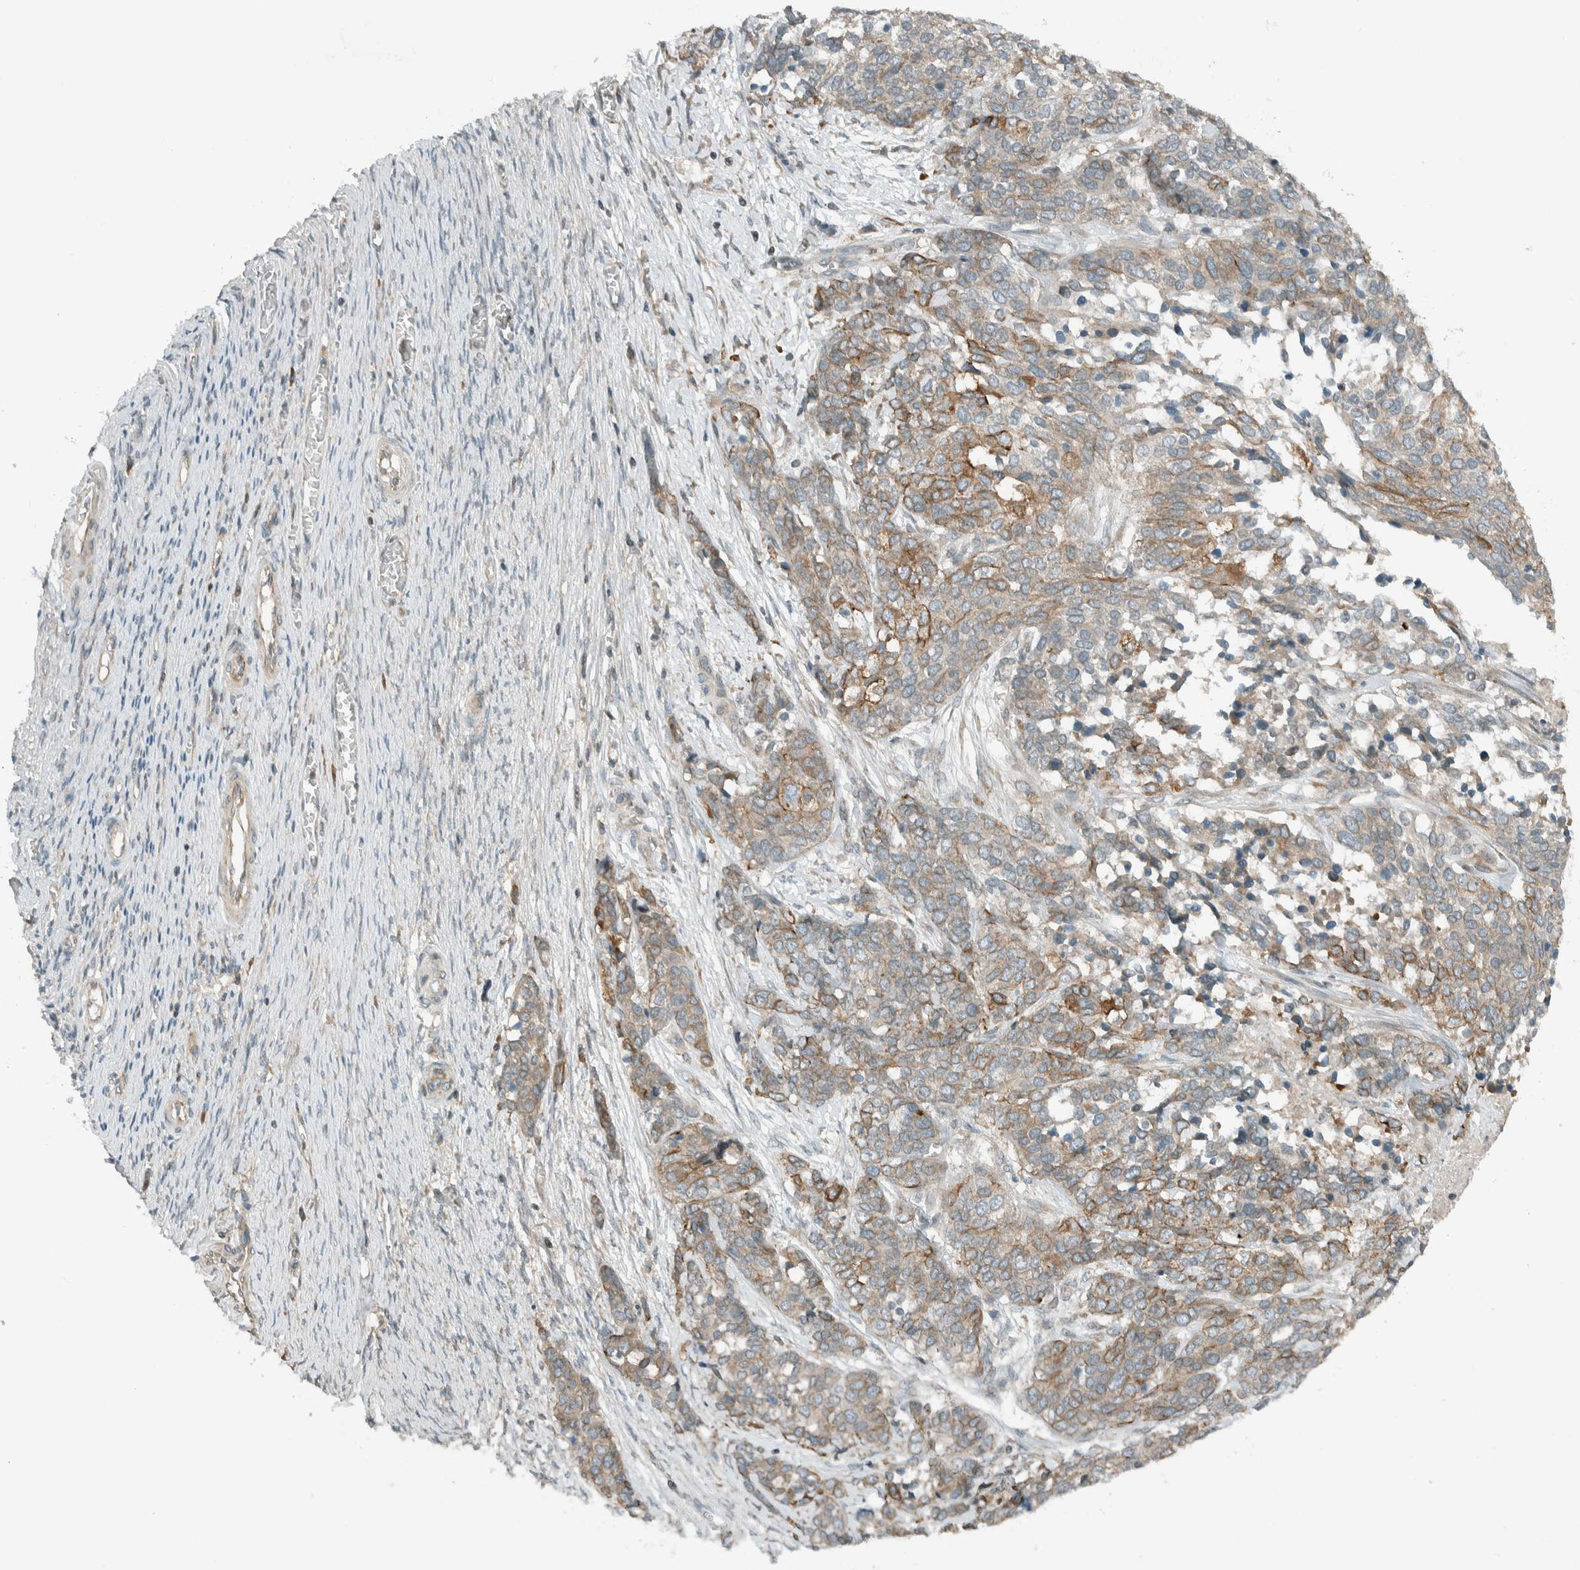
{"staining": {"intensity": "weak", "quantity": ">75%", "location": "cytoplasmic/membranous"}, "tissue": "ovarian cancer", "cell_type": "Tumor cells", "image_type": "cancer", "snomed": [{"axis": "morphology", "description": "Cystadenocarcinoma, serous, NOS"}, {"axis": "topography", "description": "Ovary"}], "caption": "Ovarian cancer stained with a protein marker demonstrates weak staining in tumor cells.", "gene": "SEL1L", "patient": {"sex": "female", "age": 44}}